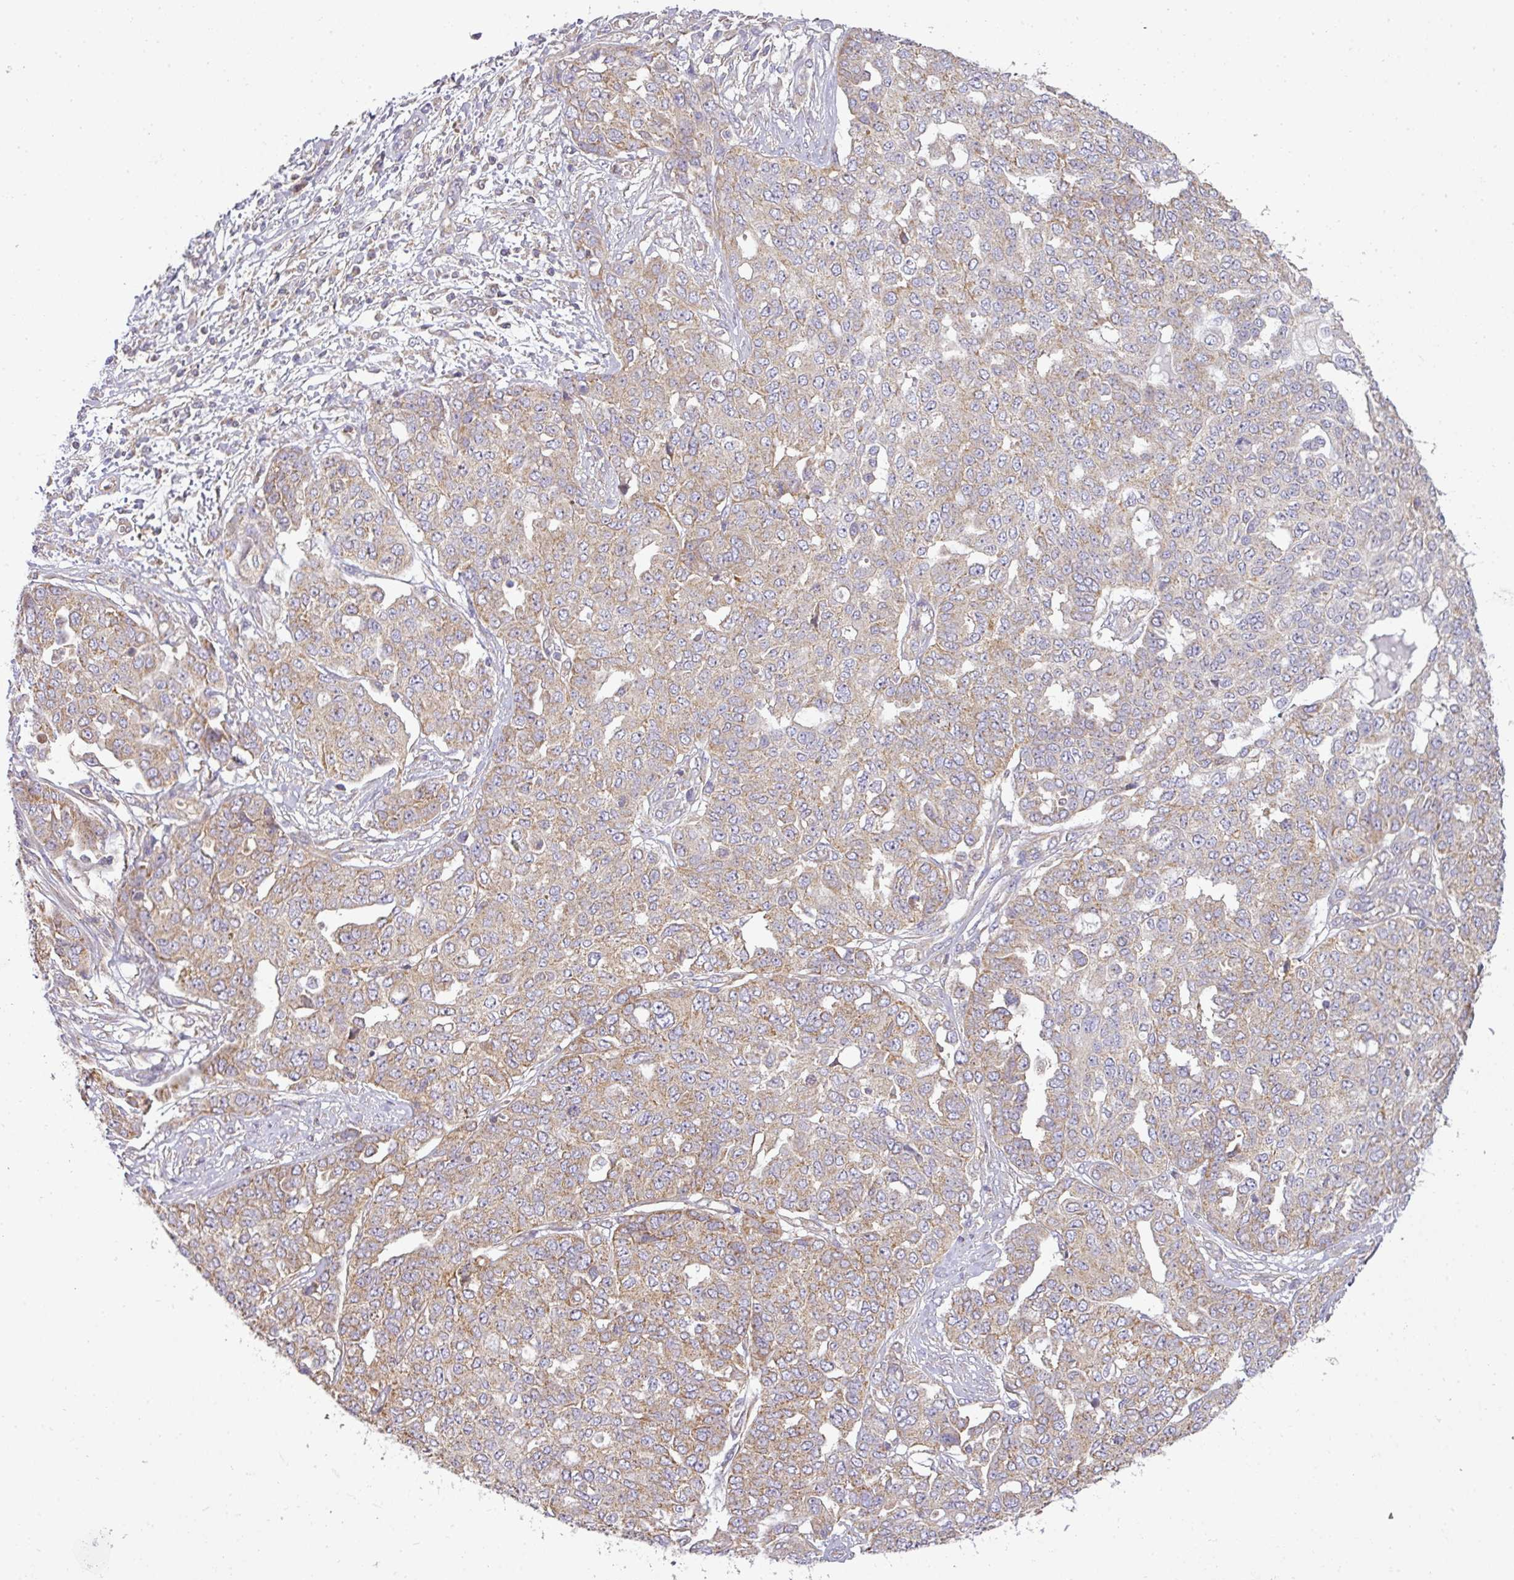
{"staining": {"intensity": "moderate", "quantity": ">75%", "location": "cytoplasmic/membranous"}, "tissue": "ovarian cancer", "cell_type": "Tumor cells", "image_type": "cancer", "snomed": [{"axis": "morphology", "description": "Cystadenocarcinoma, serous, NOS"}, {"axis": "topography", "description": "Soft tissue"}, {"axis": "topography", "description": "Ovary"}], "caption": "Immunohistochemistry (IHC) of serous cystadenocarcinoma (ovarian) displays medium levels of moderate cytoplasmic/membranous staining in about >75% of tumor cells.", "gene": "ZNF211", "patient": {"sex": "female", "age": 57}}